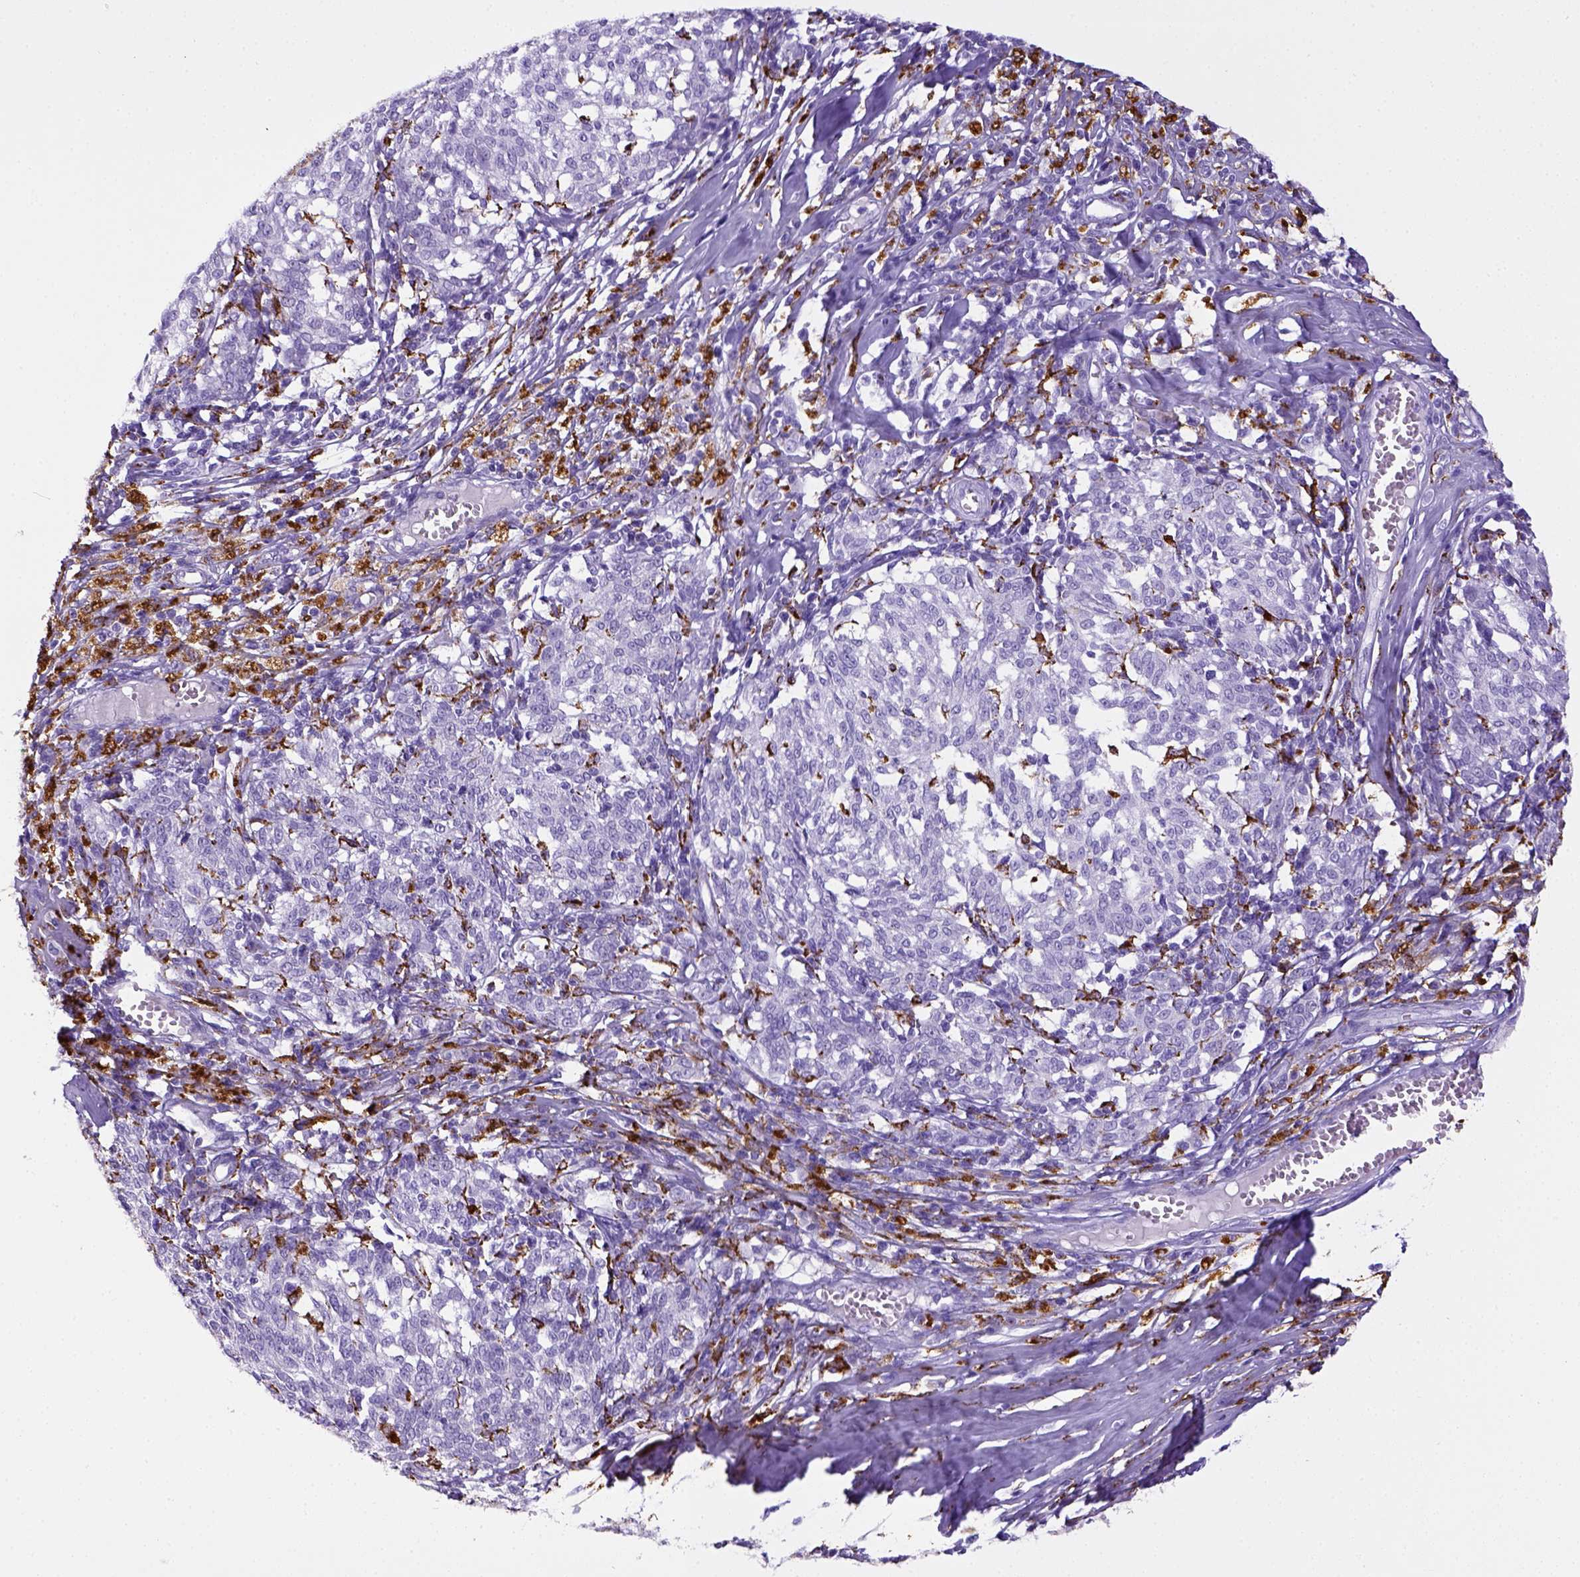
{"staining": {"intensity": "negative", "quantity": "none", "location": "none"}, "tissue": "melanoma", "cell_type": "Tumor cells", "image_type": "cancer", "snomed": [{"axis": "morphology", "description": "Malignant melanoma, NOS"}, {"axis": "topography", "description": "Skin"}], "caption": "Immunohistochemistry photomicrograph of neoplastic tissue: human malignant melanoma stained with DAB (3,3'-diaminobenzidine) demonstrates no significant protein positivity in tumor cells.", "gene": "CD68", "patient": {"sex": "female", "age": 72}}